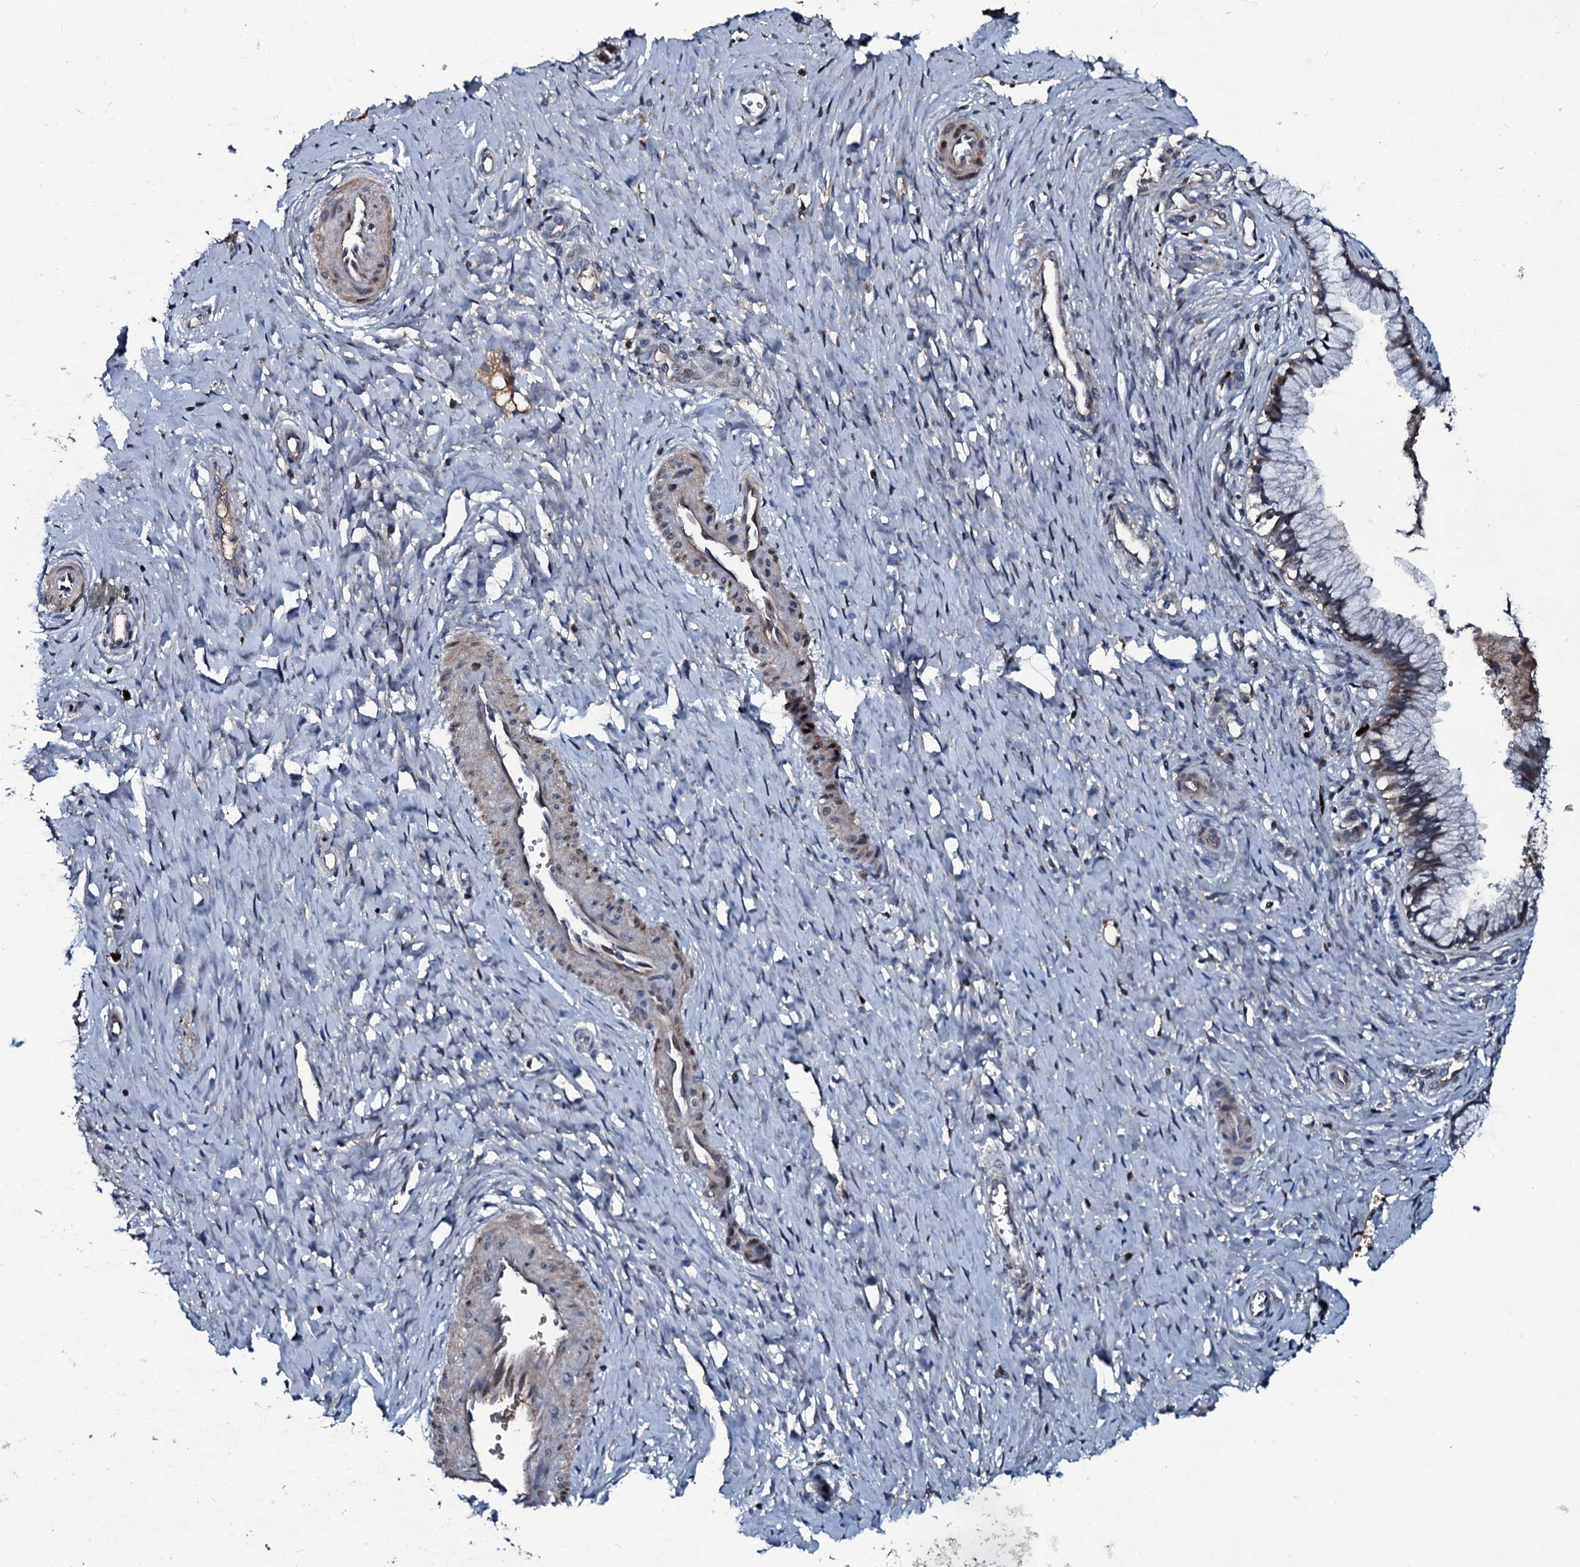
{"staining": {"intensity": "weak", "quantity": "25%-75%", "location": "cytoplasmic/membranous"}, "tissue": "cervix", "cell_type": "Glandular cells", "image_type": "normal", "snomed": [{"axis": "morphology", "description": "Normal tissue, NOS"}, {"axis": "topography", "description": "Cervix"}], "caption": "IHC image of normal human cervix stained for a protein (brown), which shows low levels of weak cytoplasmic/membranous expression in about 25%-75% of glandular cells.", "gene": "LYG2", "patient": {"sex": "female", "age": 36}}